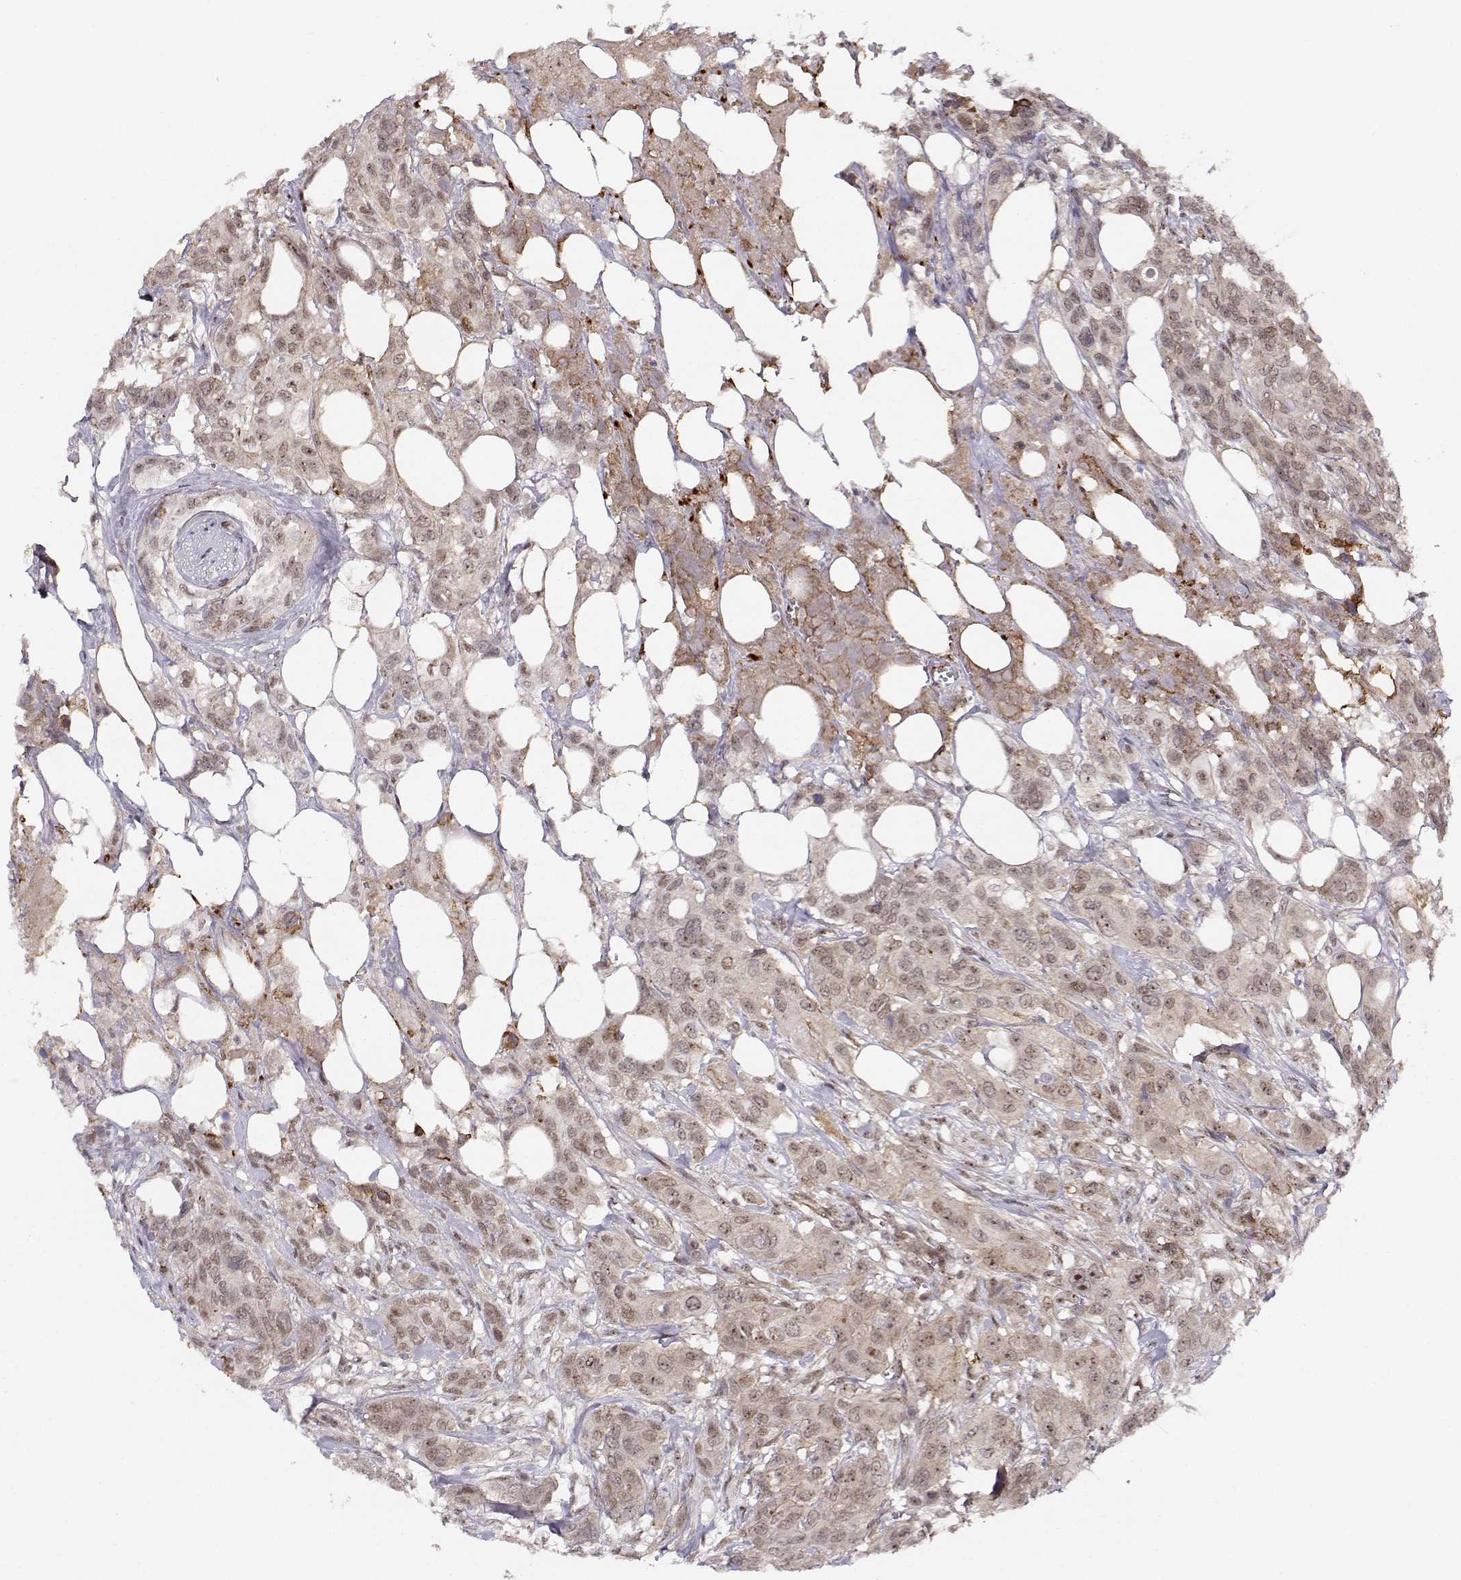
{"staining": {"intensity": "moderate", "quantity": "<25%", "location": "nuclear"}, "tissue": "urothelial cancer", "cell_type": "Tumor cells", "image_type": "cancer", "snomed": [{"axis": "morphology", "description": "Urothelial carcinoma, NOS"}, {"axis": "morphology", "description": "Urothelial carcinoma, High grade"}, {"axis": "topography", "description": "Urinary bladder"}], "caption": "A photomicrograph showing moderate nuclear staining in about <25% of tumor cells in urothelial cancer, as visualized by brown immunohistochemical staining.", "gene": "CIR1", "patient": {"sex": "male", "age": 63}}